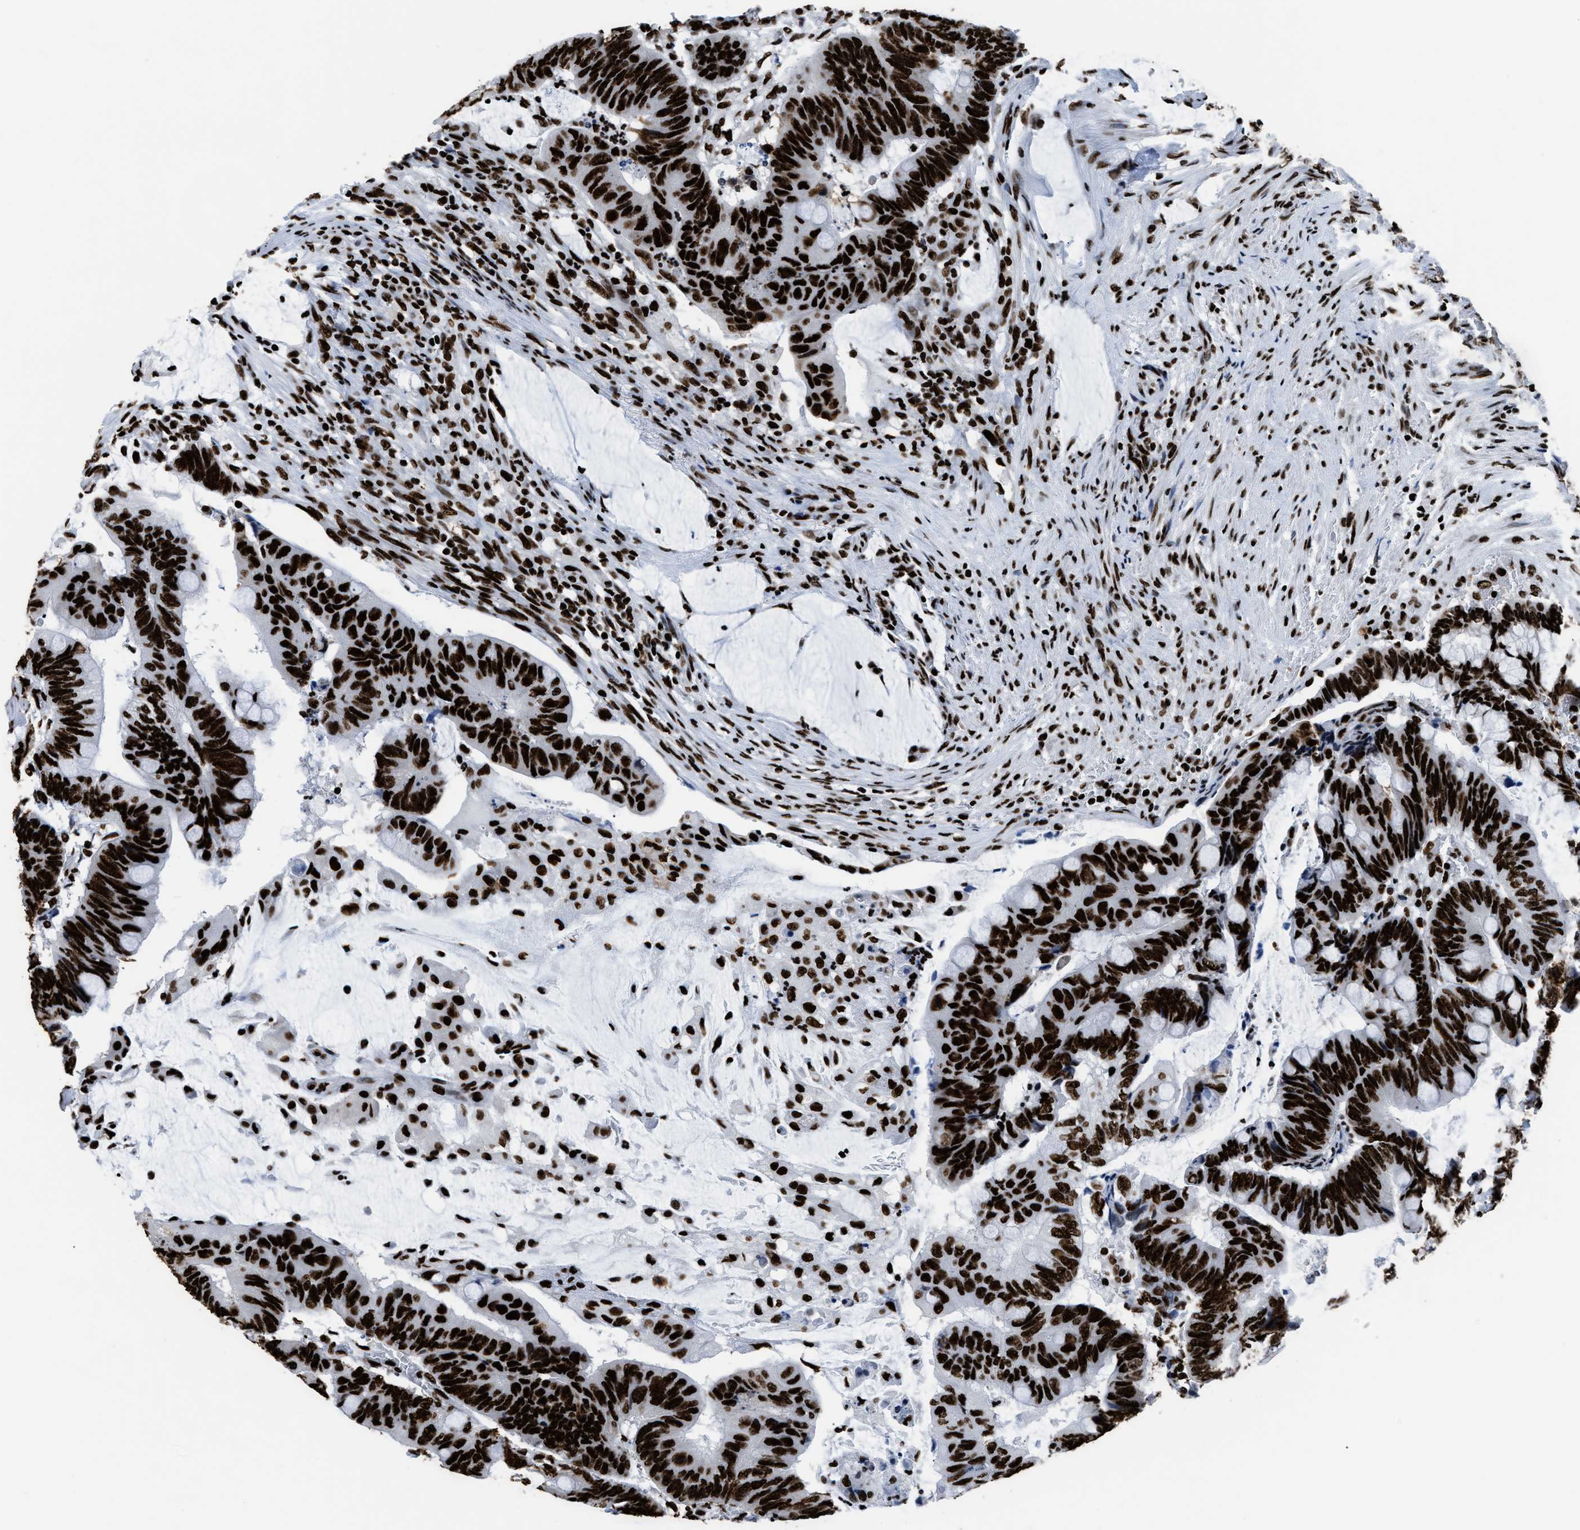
{"staining": {"intensity": "strong", "quantity": ">75%", "location": "nuclear"}, "tissue": "colorectal cancer", "cell_type": "Tumor cells", "image_type": "cancer", "snomed": [{"axis": "morphology", "description": "Normal tissue, NOS"}, {"axis": "morphology", "description": "Adenocarcinoma, NOS"}, {"axis": "topography", "description": "Rectum"}, {"axis": "topography", "description": "Peripheral nerve tissue"}], "caption": "Colorectal cancer tissue reveals strong nuclear expression in approximately >75% of tumor cells, visualized by immunohistochemistry. Ihc stains the protein in brown and the nuclei are stained blue.", "gene": "HNRNPM", "patient": {"sex": "male", "age": 92}}